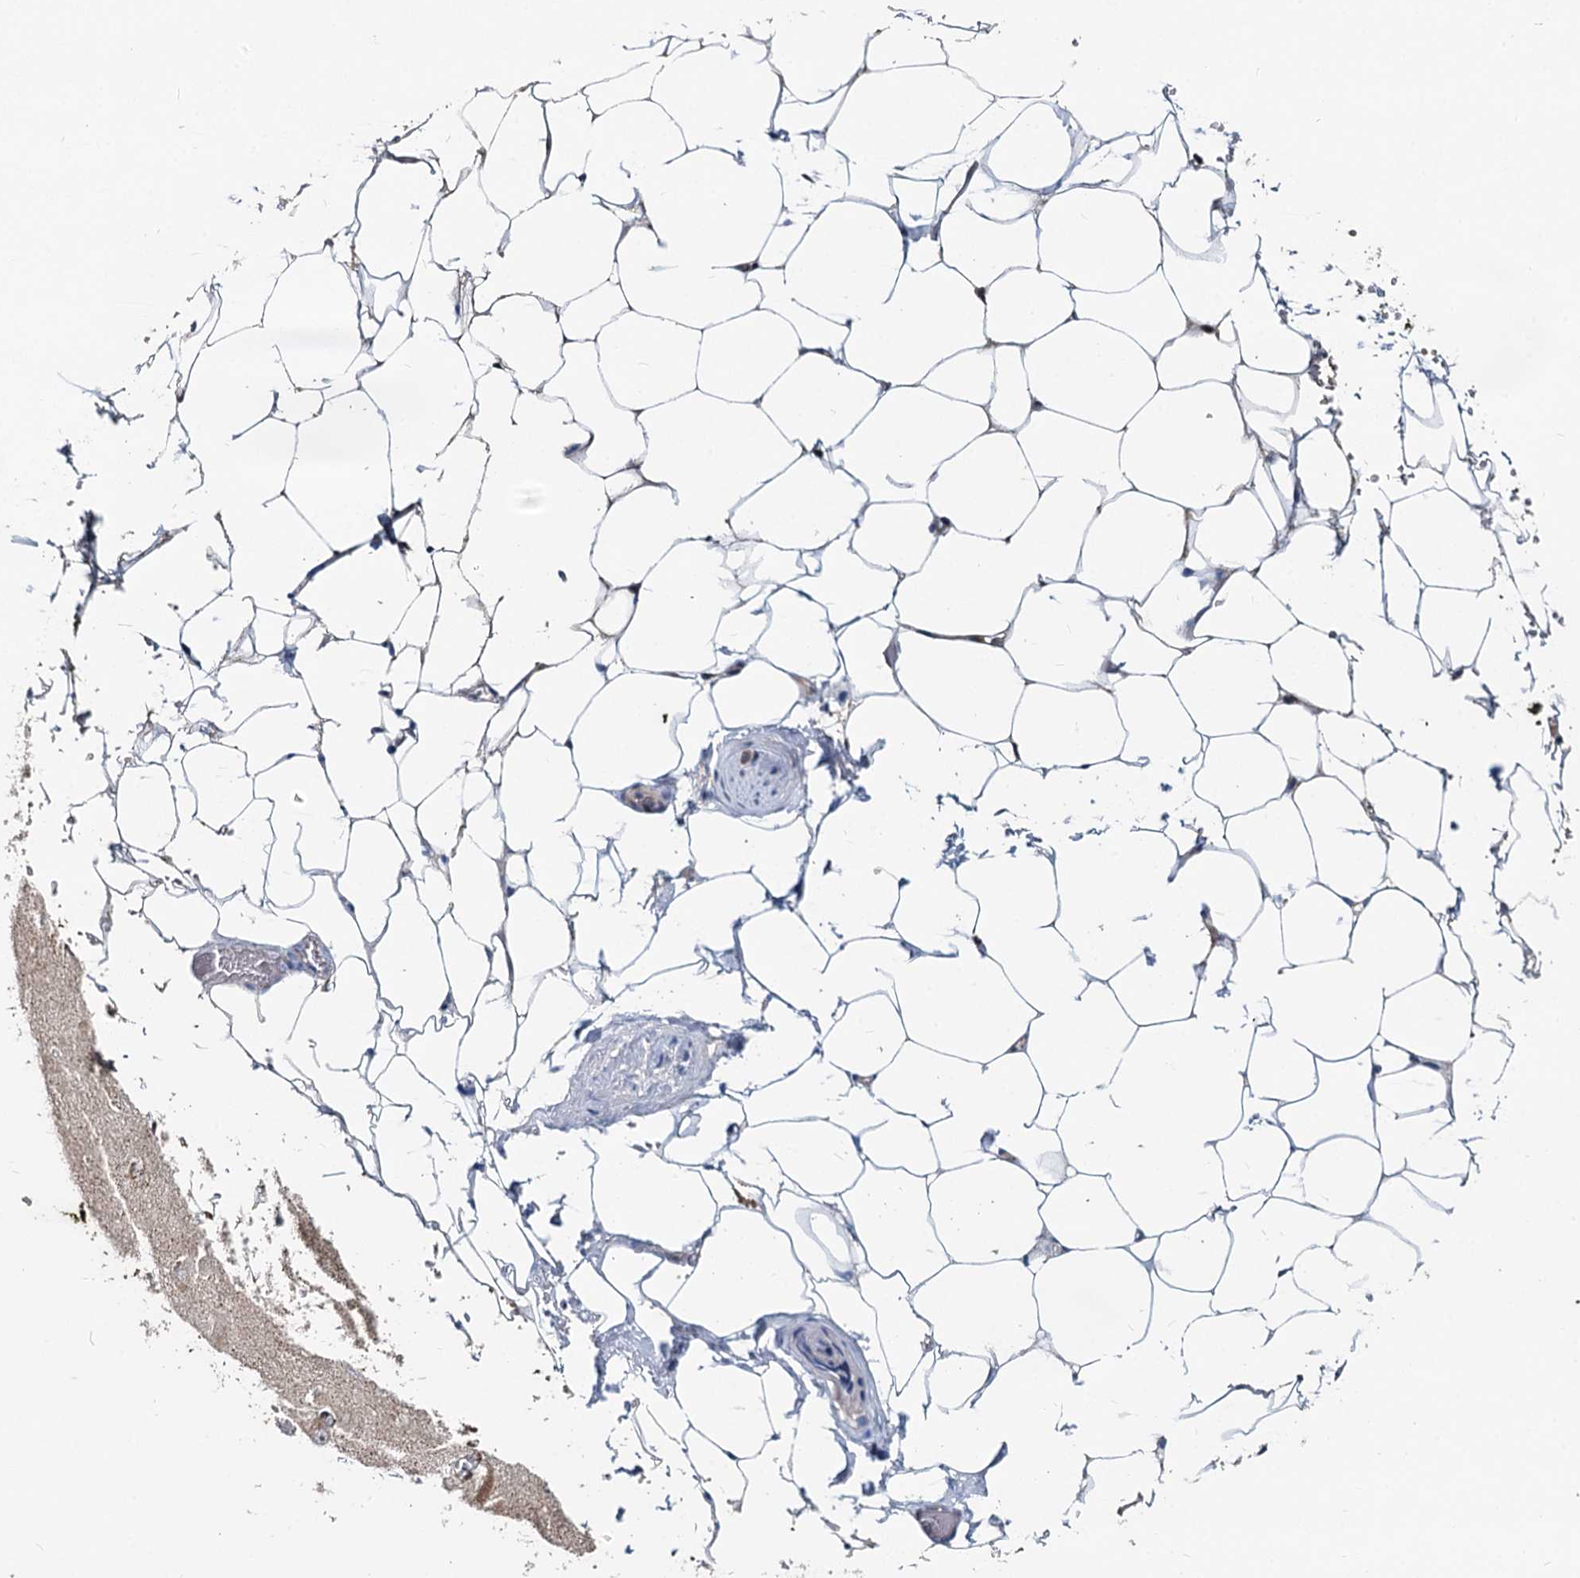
{"staining": {"intensity": "weak", "quantity": "<25%", "location": "nuclear"}, "tissue": "adipose tissue", "cell_type": "Adipocytes", "image_type": "normal", "snomed": [{"axis": "morphology", "description": "Normal tissue, NOS"}, {"axis": "morphology", "description": "Adenocarcinoma, Low grade"}, {"axis": "topography", "description": "Prostate"}, {"axis": "topography", "description": "Peripheral nerve tissue"}], "caption": "A high-resolution image shows IHC staining of normal adipose tissue, which shows no significant staining in adipocytes.", "gene": "RITA1", "patient": {"sex": "male", "age": 63}}